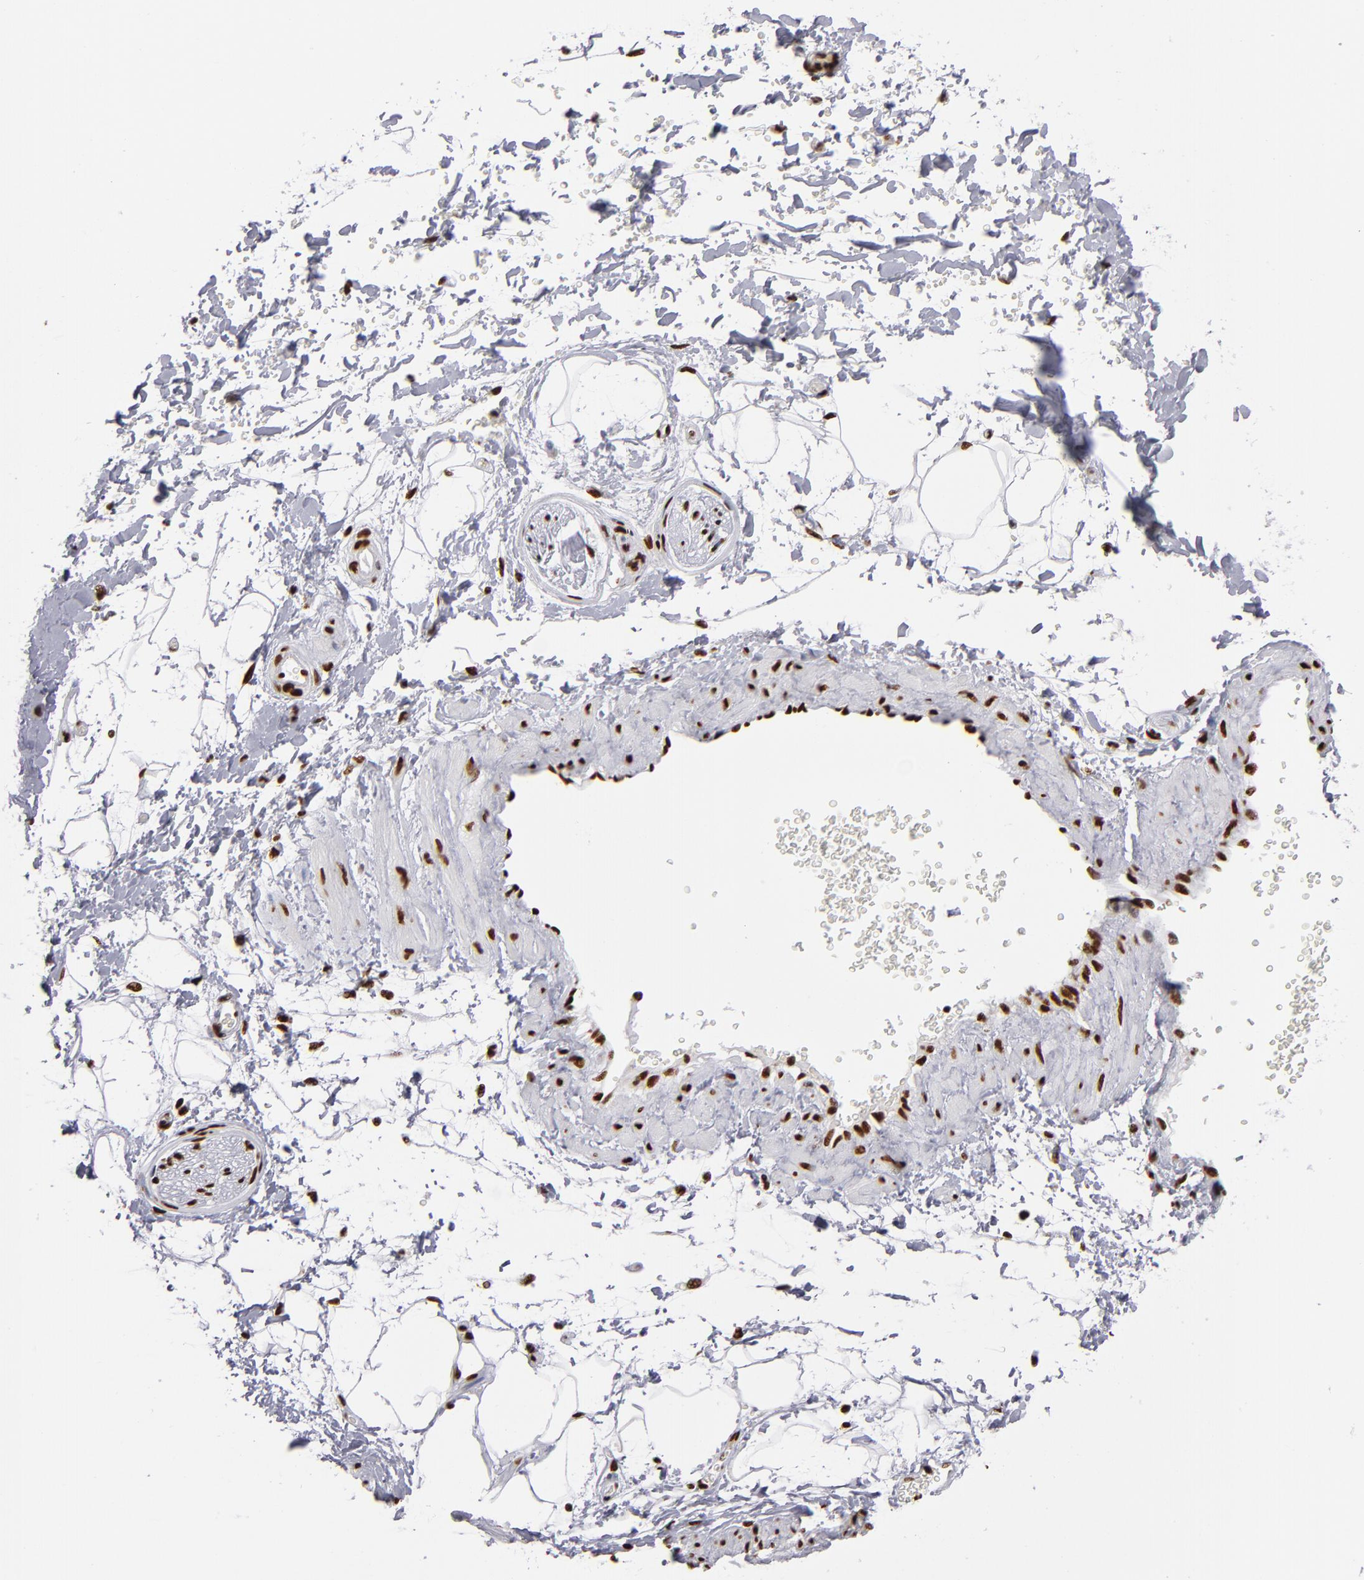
{"staining": {"intensity": "strong", "quantity": "25%-75%", "location": "nuclear"}, "tissue": "adipose tissue", "cell_type": "Adipocytes", "image_type": "normal", "snomed": [{"axis": "morphology", "description": "Normal tissue, NOS"}, {"axis": "topography", "description": "Soft tissue"}], "caption": "This photomicrograph demonstrates immunohistochemistry staining of unremarkable adipose tissue, with high strong nuclear expression in approximately 25%-75% of adipocytes.", "gene": "MRE11", "patient": {"sex": "male", "age": 72}}